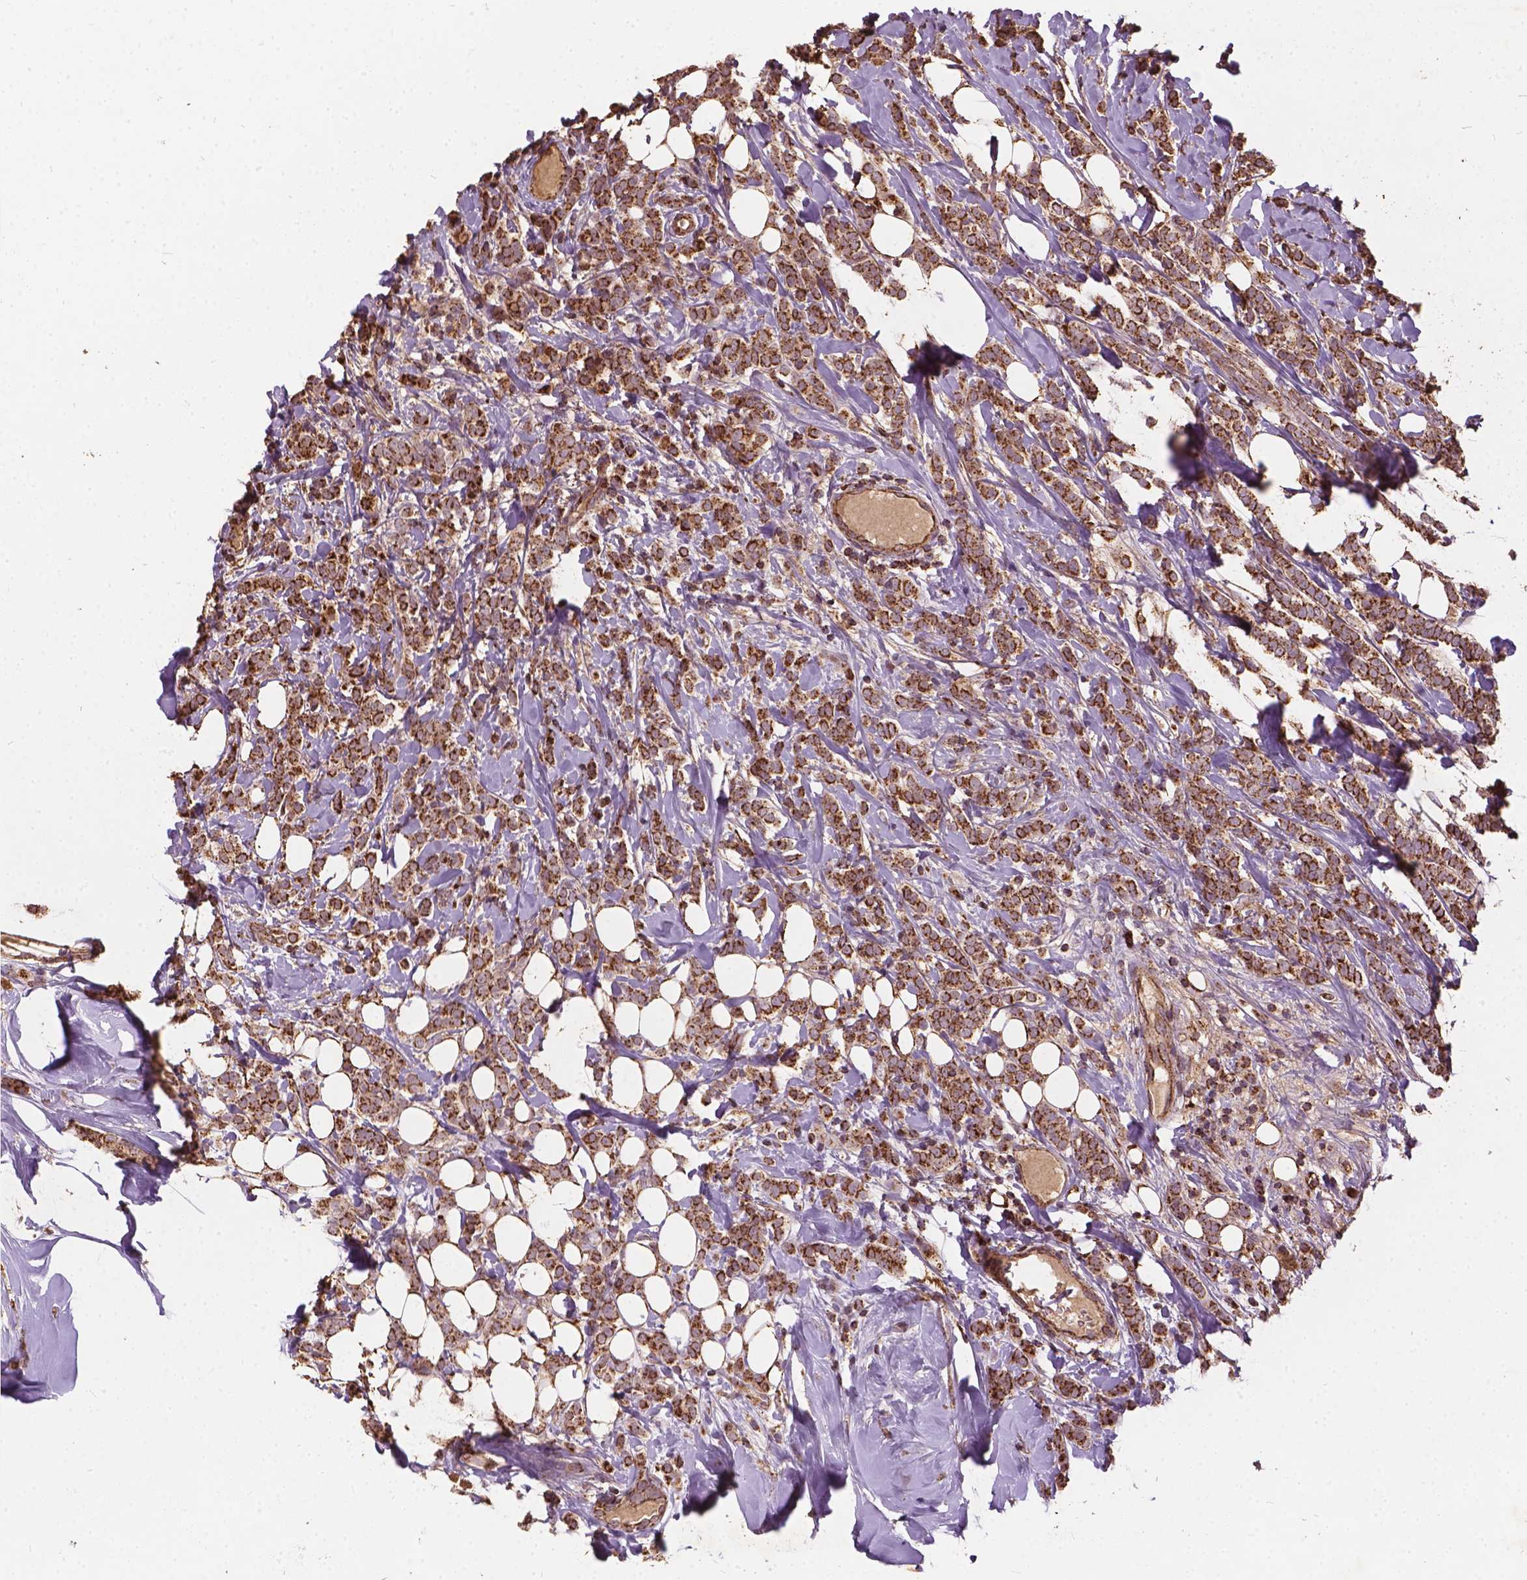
{"staining": {"intensity": "strong", "quantity": ">75%", "location": "cytoplasmic/membranous"}, "tissue": "breast cancer", "cell_type": "Tumor cells", "image_type": "cancer", "snomed": [{"axis": "morphology", "description": "Lobular carcinoma"}, {"axis": "topography", "description": "Breast"}], "caption": "This image exhibits lobular carcinoma (breast) stained with immunohistochemistry to label a protein in brown. The cytoplasmic/membranous of tumor cells show strong positivity for the protein. Nuclei are counter-stained blue.", "gene": "UBXN2A", "patient": {"sex": "female", "age": 49}}